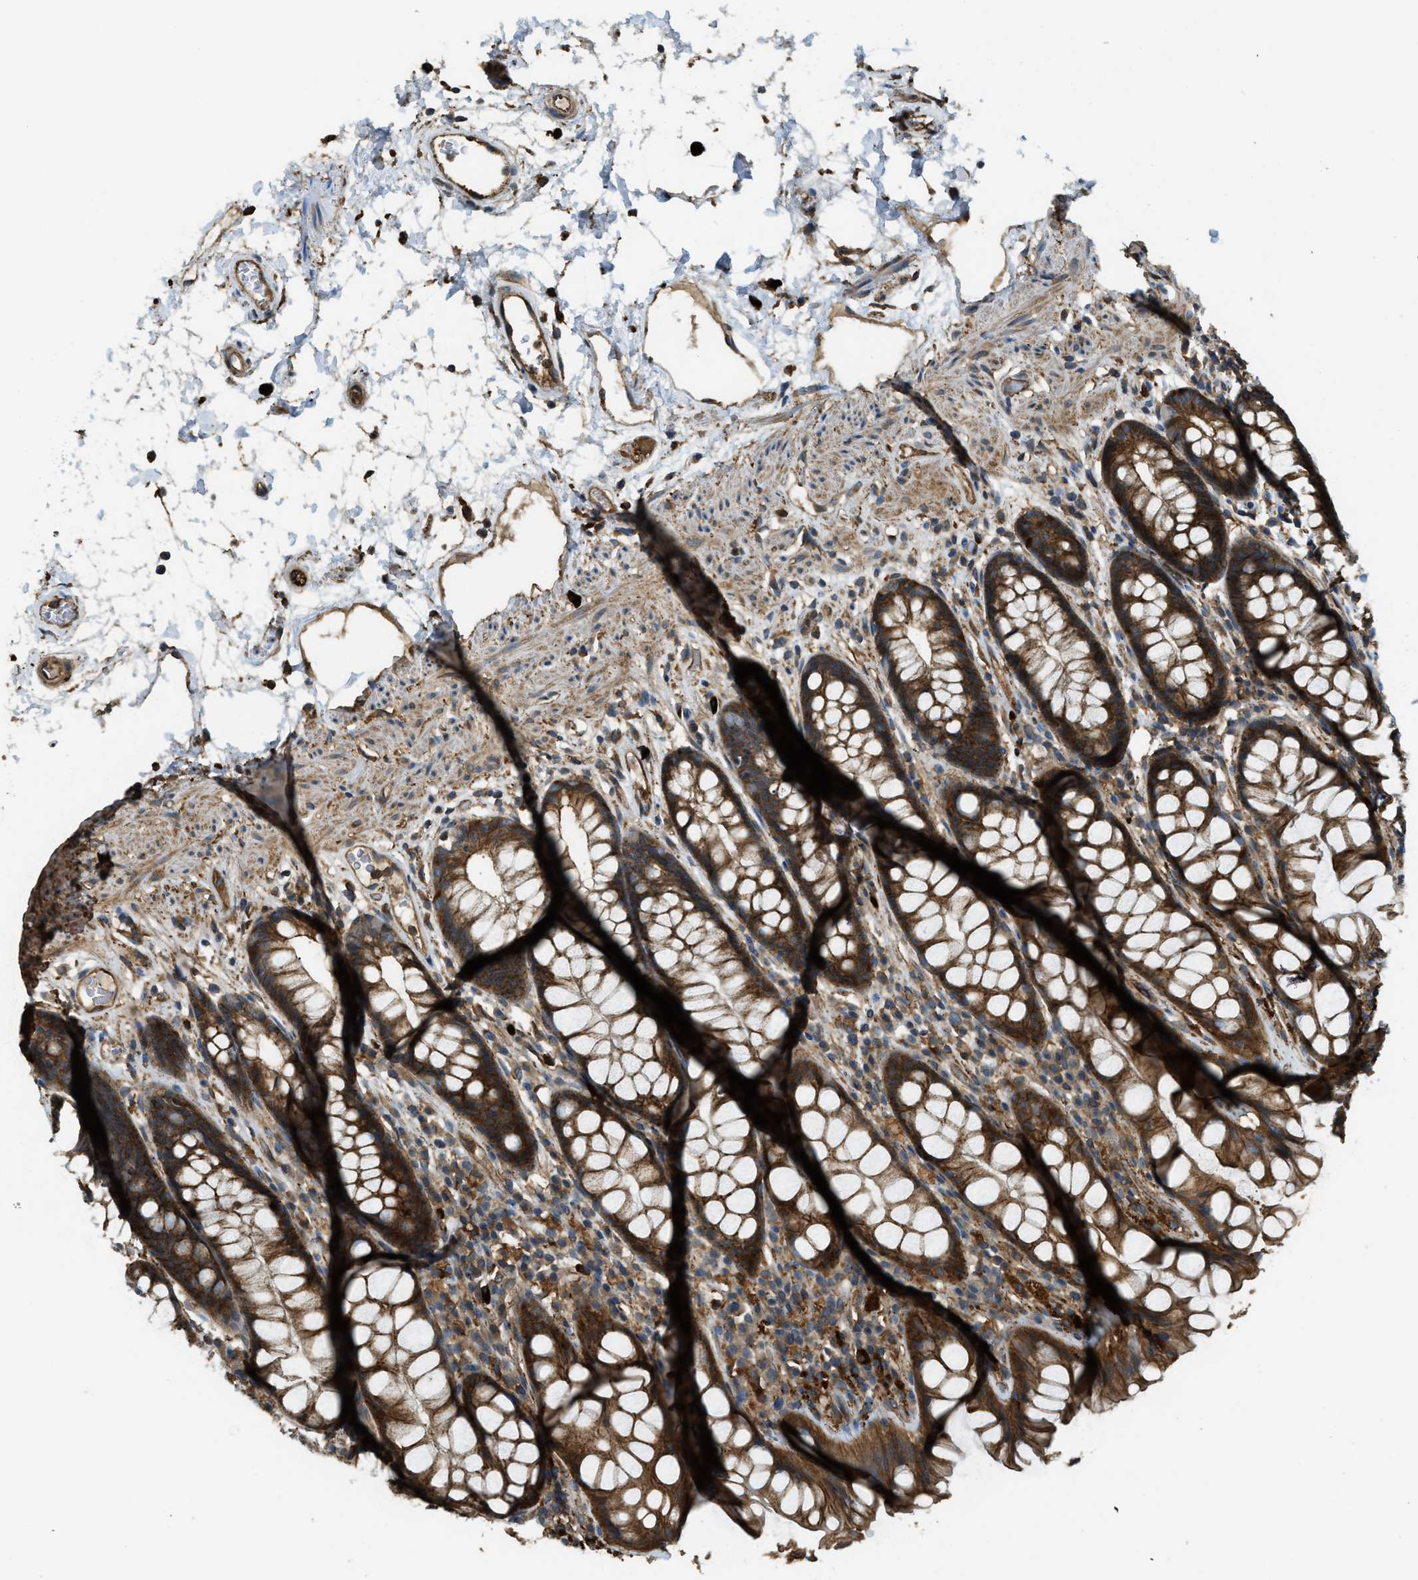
{"staining": {"intensity": "strong", "quantity": ">75%", "location": "cytoplasmic/membranous"}, "tissue": "rectum", "cell_type": "Glandular cells", "image_type": "normal", "snomed": [{"axis": "morphology", "description": "Normal tissue, NOS"}, {"axis": "topography", "description": "Rectum"}], "caption": "Protein expression analysis of normal human rectum reveals strong cytoplasmic/membranous expression in about >75% of glandular cells. The staining was performed using DAB, with brown indicating positive protein expression. Nuclei are stained blue with hematoxylin.", "gene": "BAG4", "patient": {"sex": "male", "age": 64}}